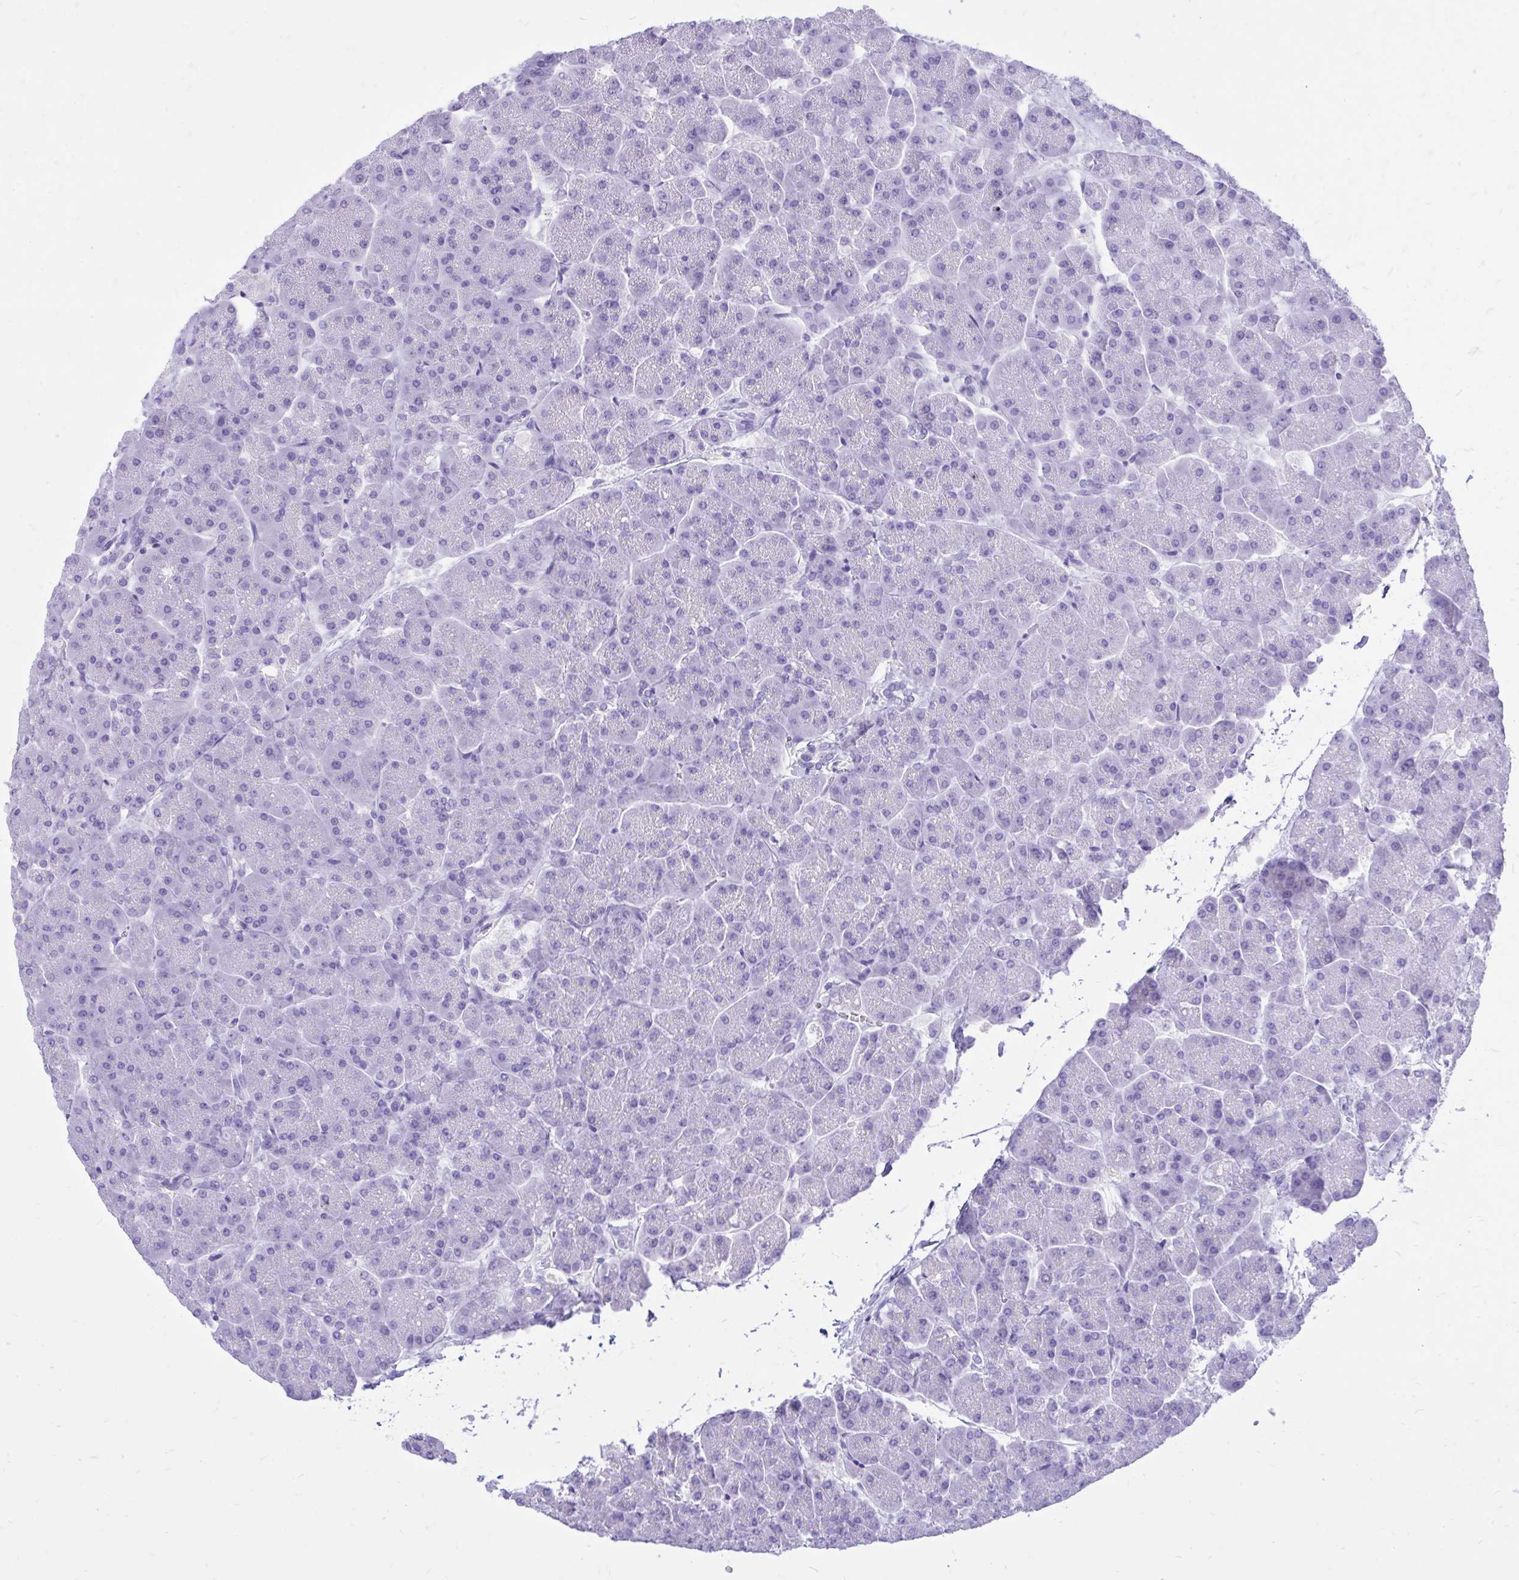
{"staining": {"intensity": "negative", "quantity": "none", "location": "none"}, "tissue": "pancreas", "cell_type": "Exocrine glandular cells", "image_type": "normal", "snomed": [{"axis": "morphology", "description": "Normal tissue, NOS"}, {"axis": "topography", "description": "Pancreas"}, {"axis": "topography", "description": "Peripheral nerve tissue"}], "caption": "A high-resolution histopathology image shows IHC staining of normal pancreas, which displays no significant expression in exocrine glandular cells. The staining is performed using DAB (3,3'-diaminobenzidine) brown chromogen with nuclei counter-stained in using hematoxylin.", "gene": "MON1A", "patient": {"sex": "male", "age": 54}}